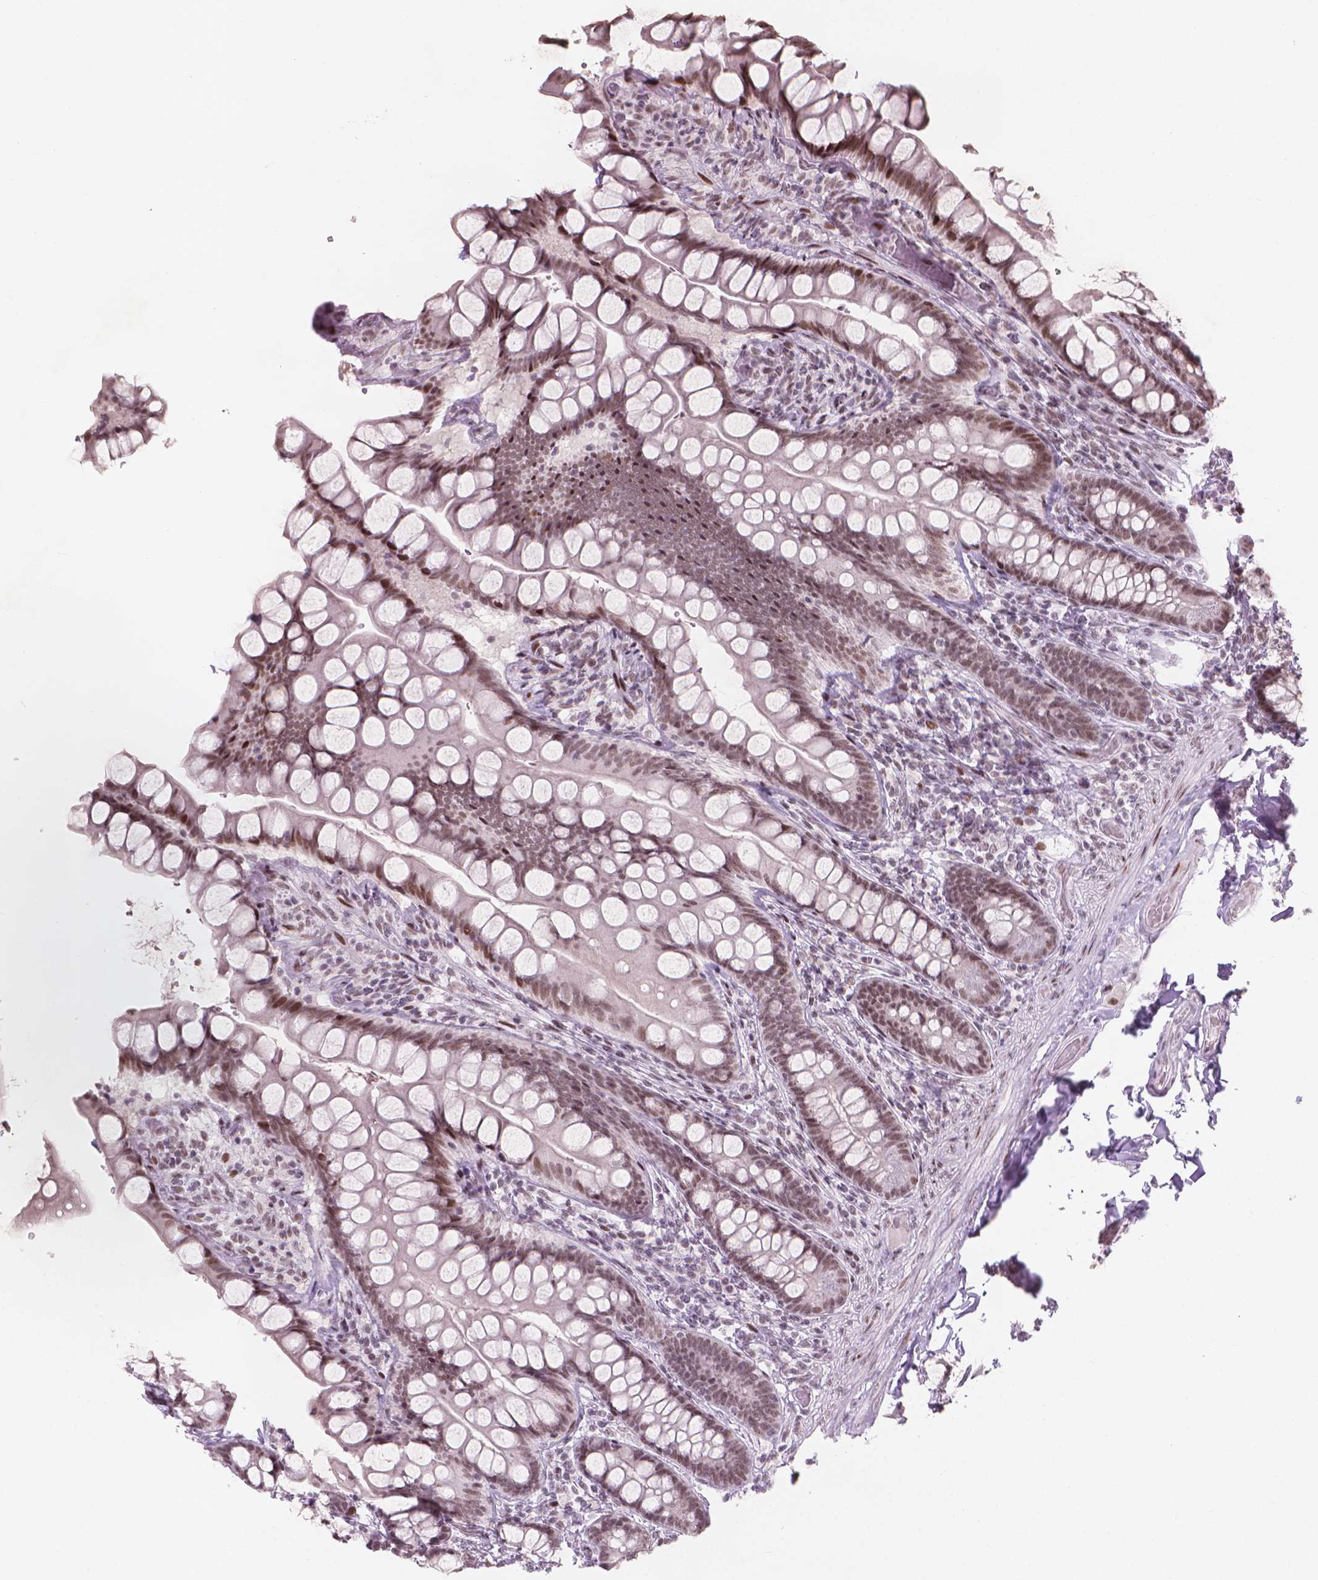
{"staining": {"intensity": "moderate", "quantity": ">75%", "location": "nuclear"}, "tissue": "small intestine", "cell_type": "Glandular cells", "image_type": "normal", "snomed": [{"axis": "morphology", "description": "Normal tissue, NOS"}, {"axis": "topography", "description": "Small intestine"}], "caption": "A micrograph showing moderate nuclear staining in about >75% of glandular cells in benign small intestine, as visualized by brown immunohistochemical staining.", "gene": "HES7", "patient": {"sex": "male", "age": 70}}